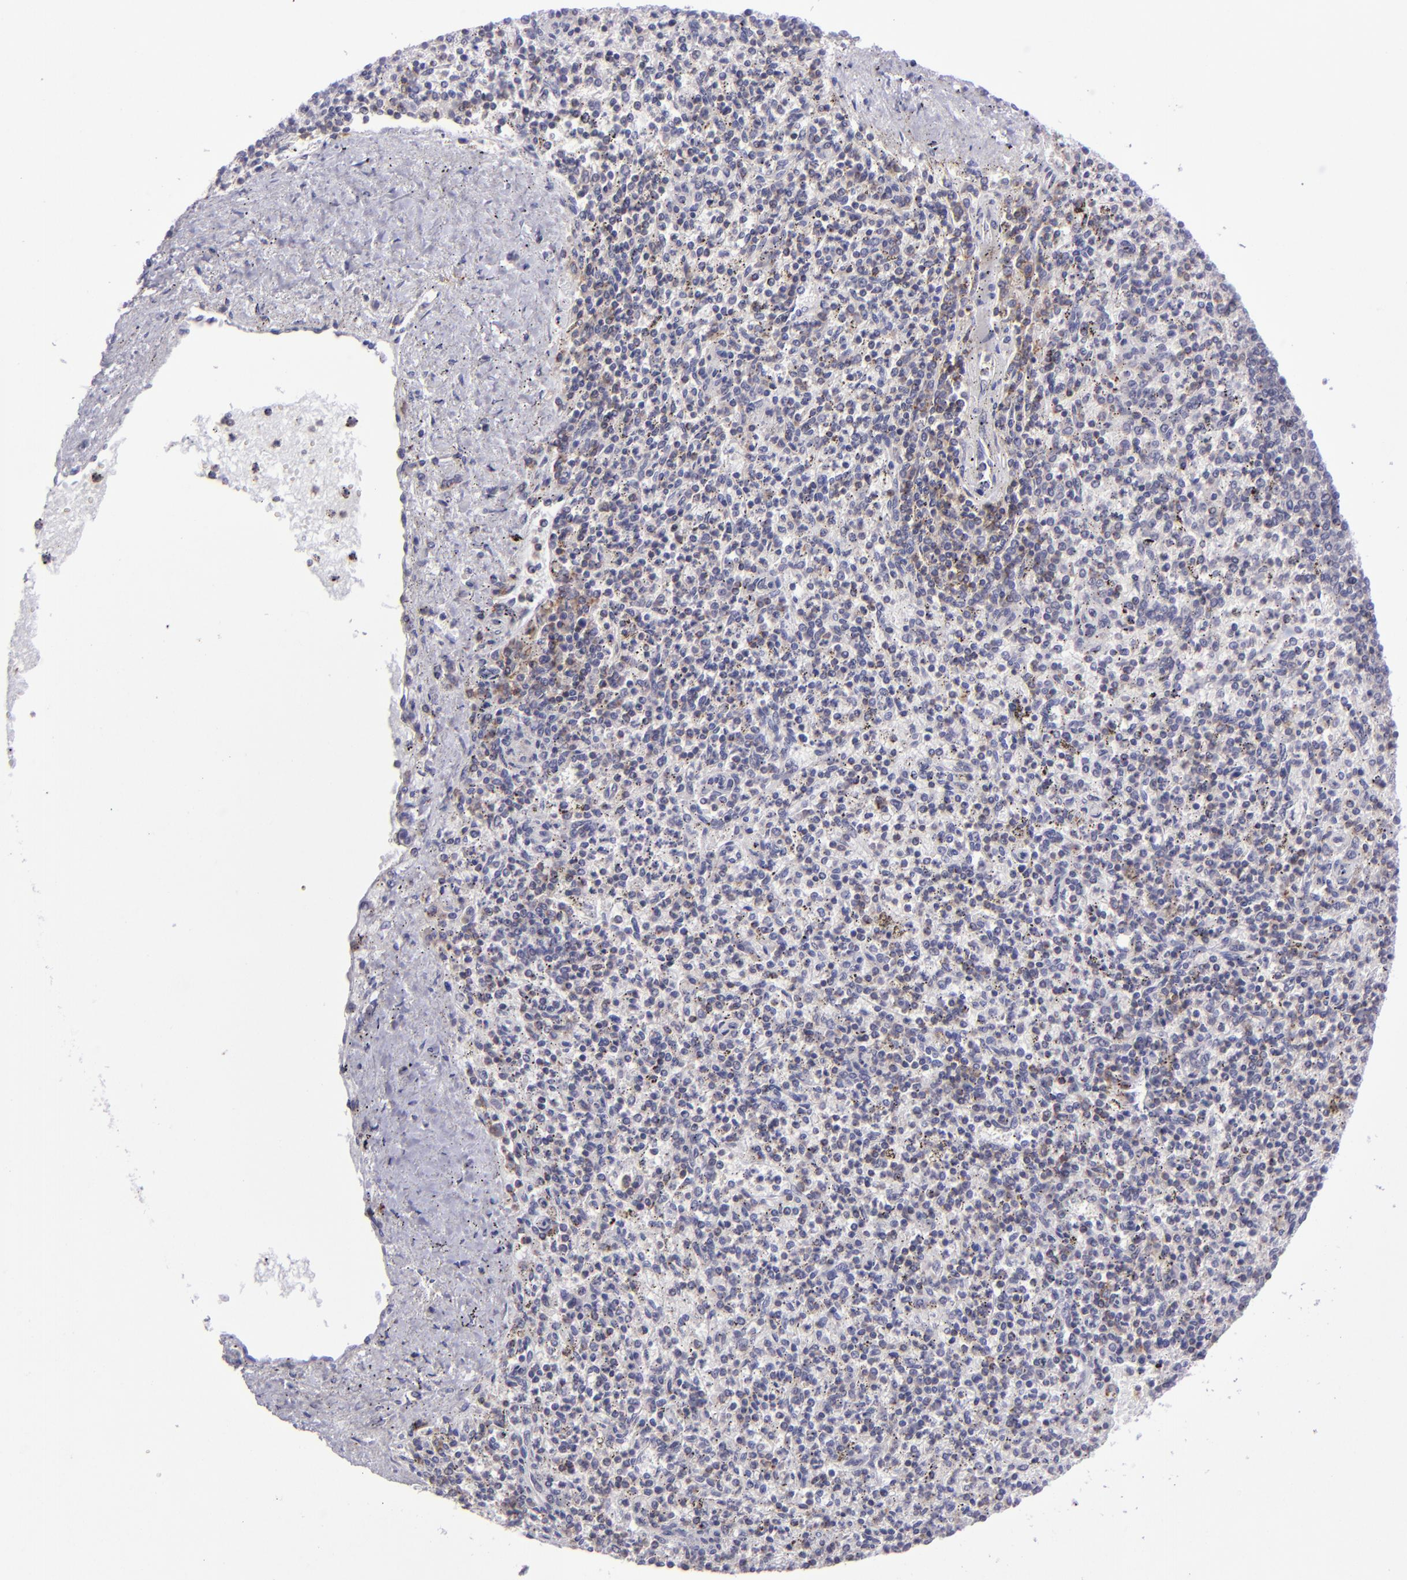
{"staining": {"intensity": "weak", "quantity": "<25%", "location": "cytoplasmic/membranous"}, "tissue": "spleen", "cell_type": "Cells in red pulp", "image_type": "normal", "snomed": [{"axis": "morphology", "description": "Normal tissue, NOS"}, {"axis": "topography", "description": "Spleen"}], "caption": "The micrograph exhibits no staining of cells in red pulp in normal spleen. (DAB (3,3'-diaminobenzidine) immunohistochemistry (IHC) with hematoxylin counter stain).", "gene": "CD48", "patient": {"sex": "male", "age": 72}}